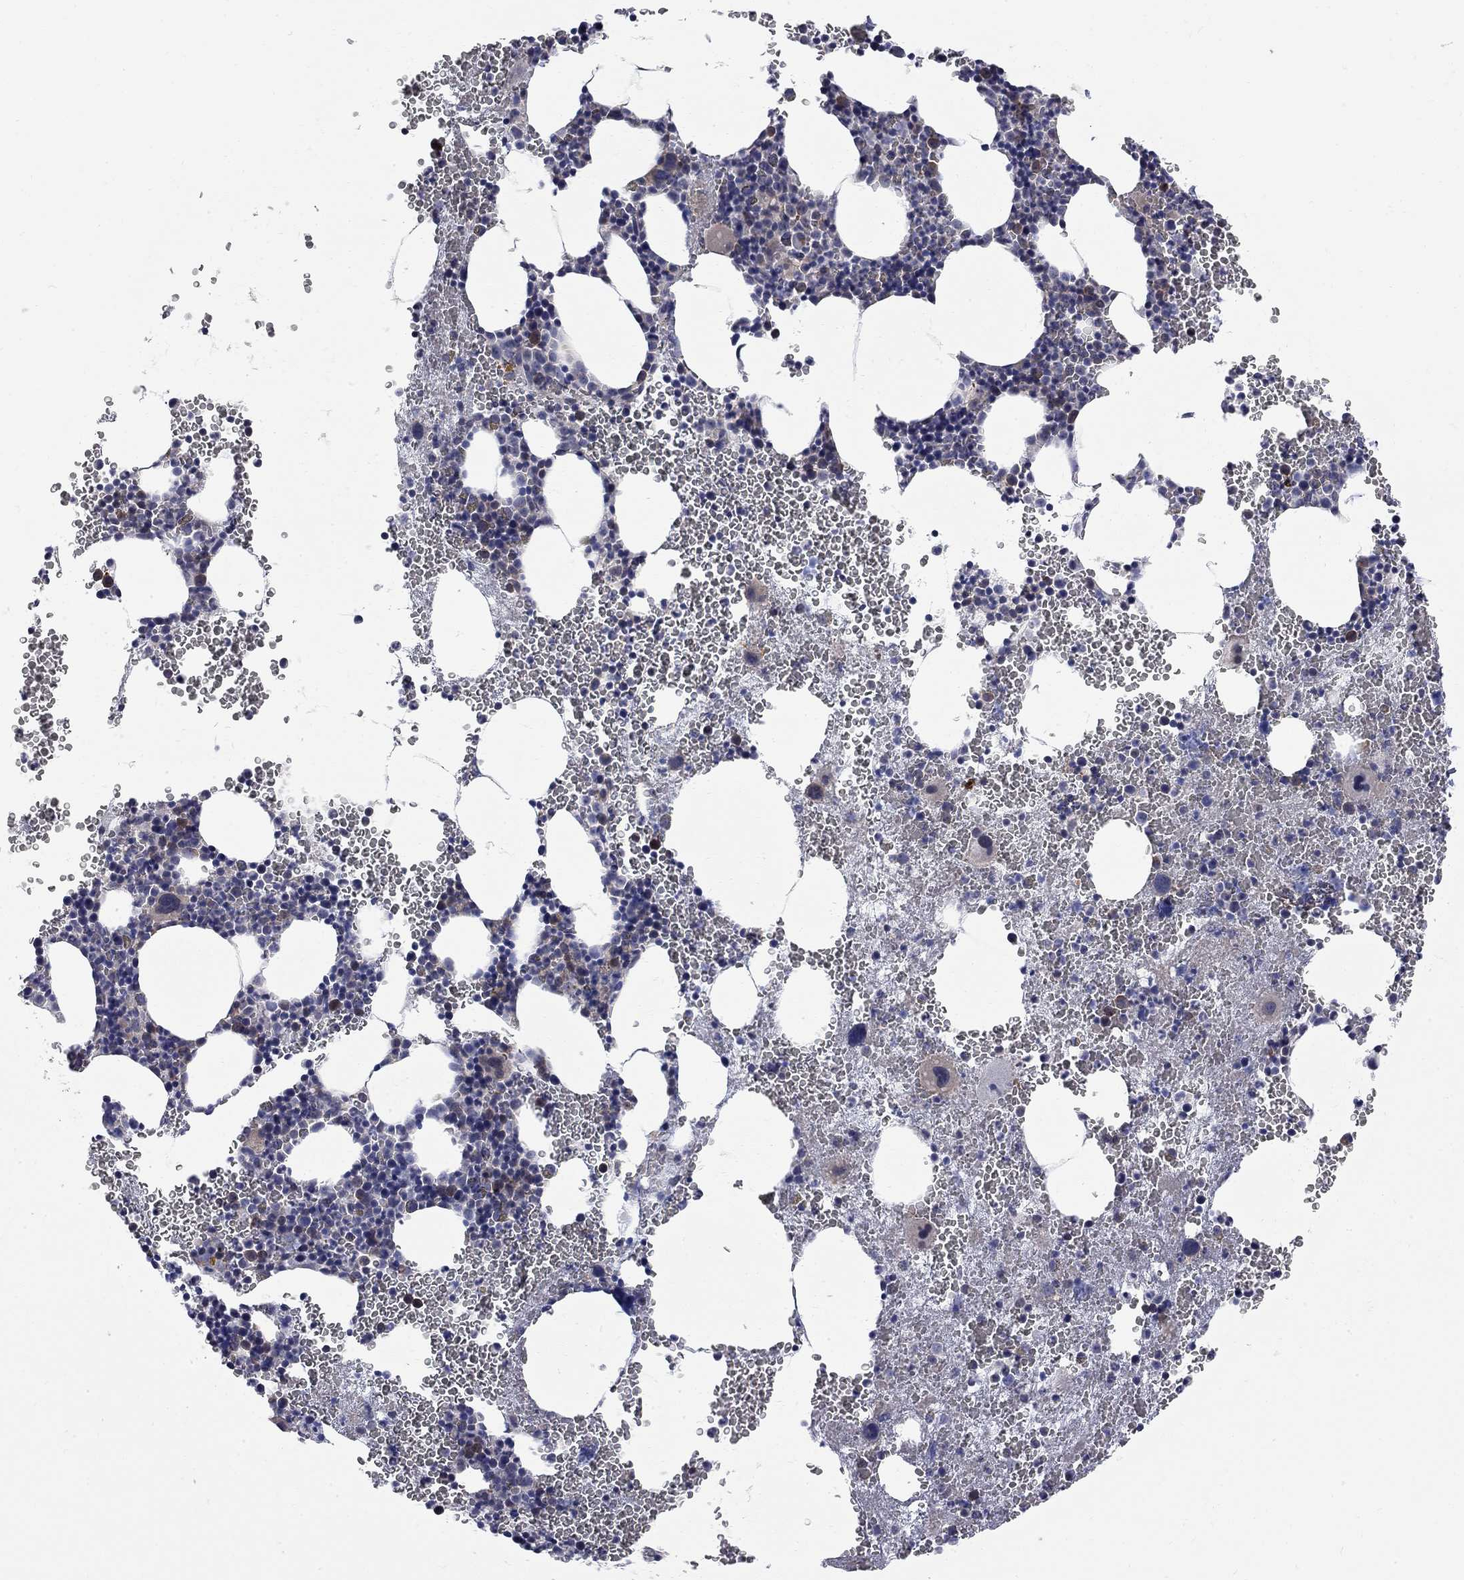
{"staining": {"intensity": "negative", "quantity": "none", "location": "none"}, "tissue": "bone marrow", "cell_type": "Hematopoietic cells", "image_type": "normal", "snomed": [{"axis": "morphology", "description": "Normal tissue, NOS"}, {"axis": "topography", "description": "Bone marrow"}], "caption": "DAB (3,3'-diaminobenzidine) immunohistochemical staining of normal human bone marrow exhibits no significant expression in hematopoietic cells.", "gene": "ENSG00000255639", "patient": {"sex": "male", "age": 50}}